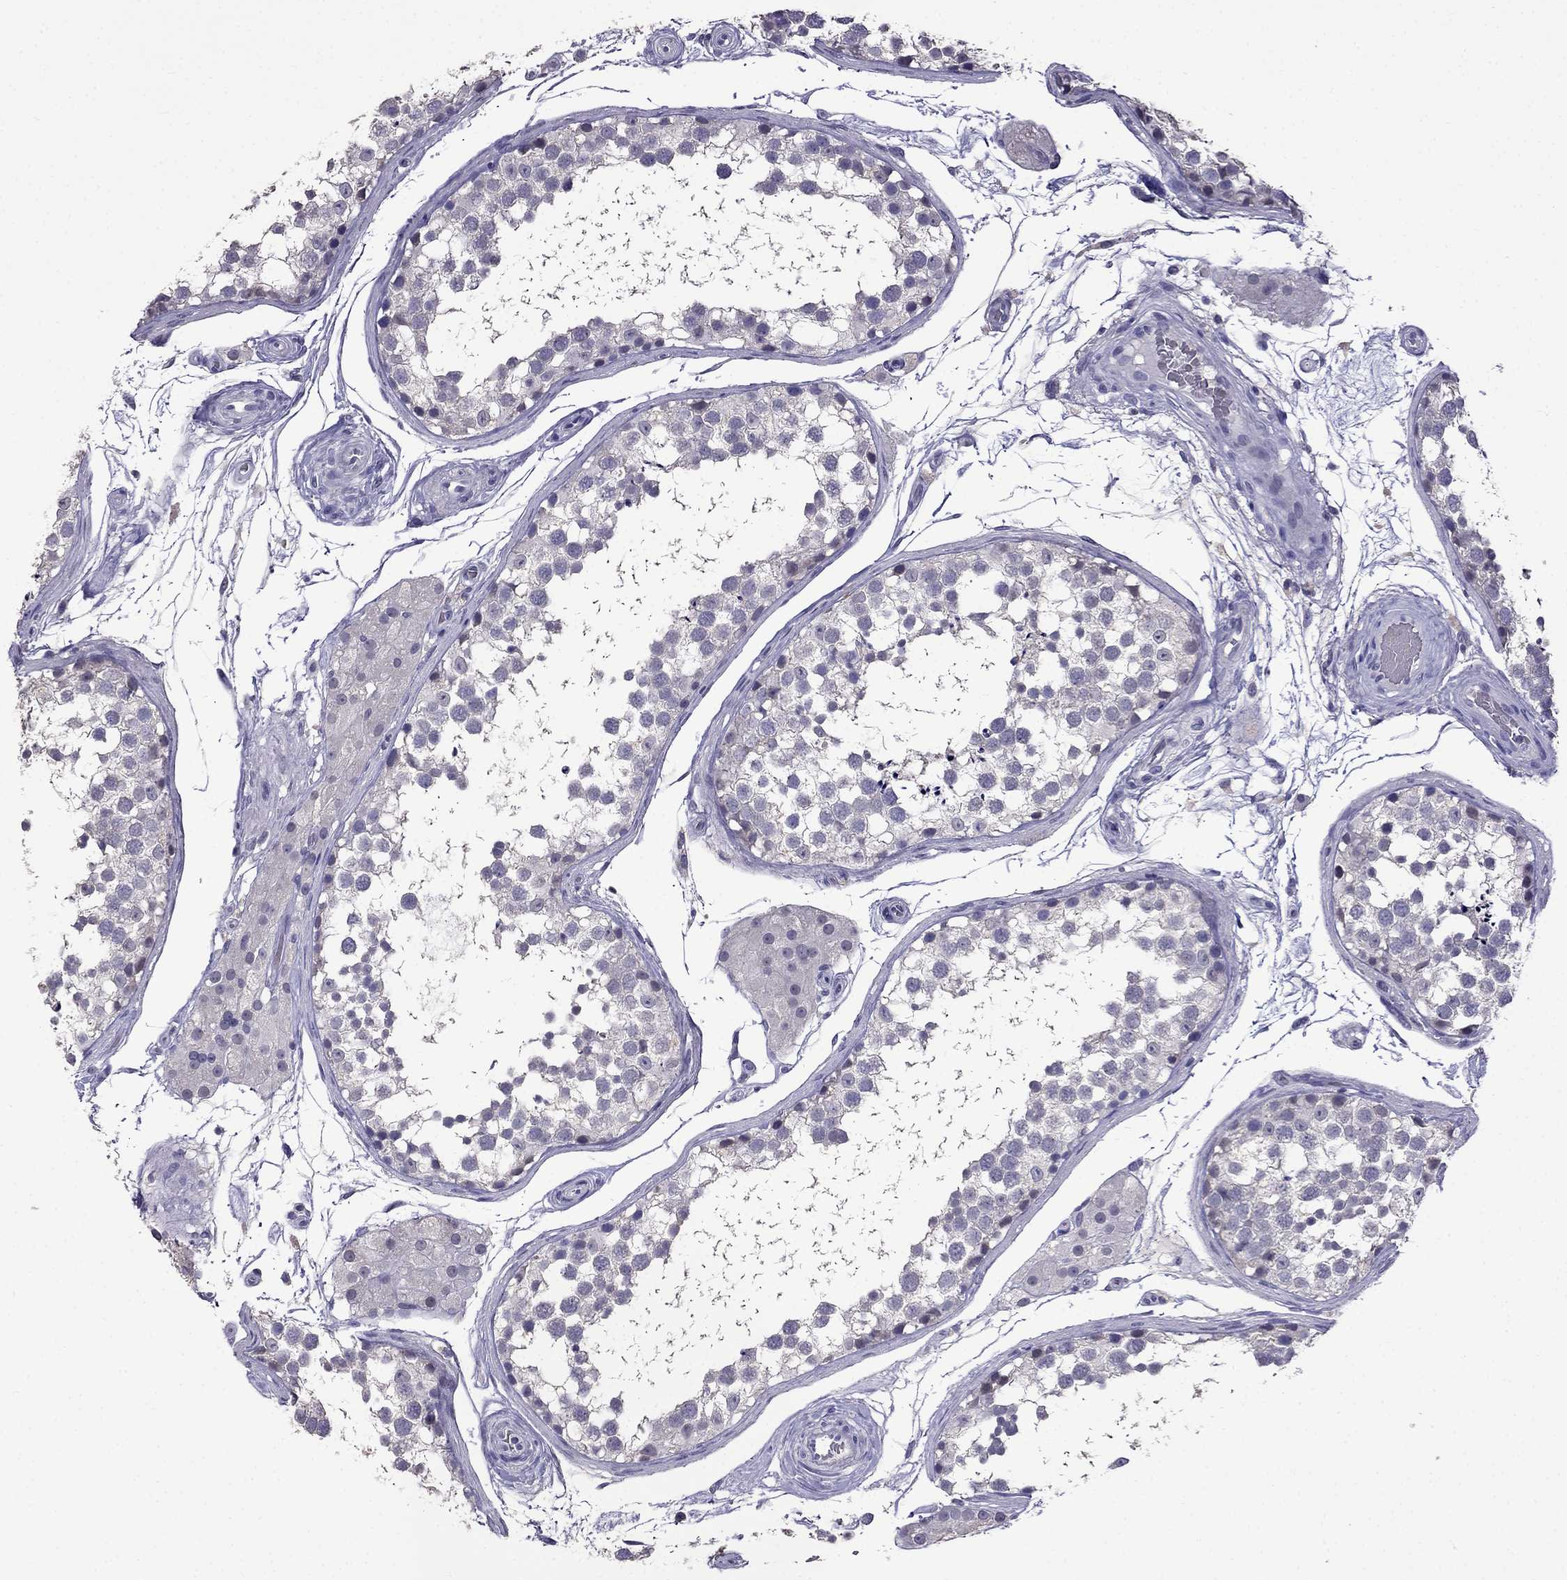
{"staining": {"intensity": "negative", "quantity": "none", "location": "none"}, "tissue": "testis", "cell_type": "Cells in seminiferous ducts", "image_type": "normal", "snomed": [{"axis": "morphology", "description": "Normal tissue, NOS"}, {"axis": "morphology", "description": "Seminoma, NOS"}, {"axis": "topography", "description": "Testis"}], "caption": "Immunohistochemistry (IHC) photomicrograph of unremarkable human testis stained for a protein (brown), which shows no staining in cells in seminiferous ducts.", "gene": "AQP9", "patient": {"sex": "male", "age": 65}}